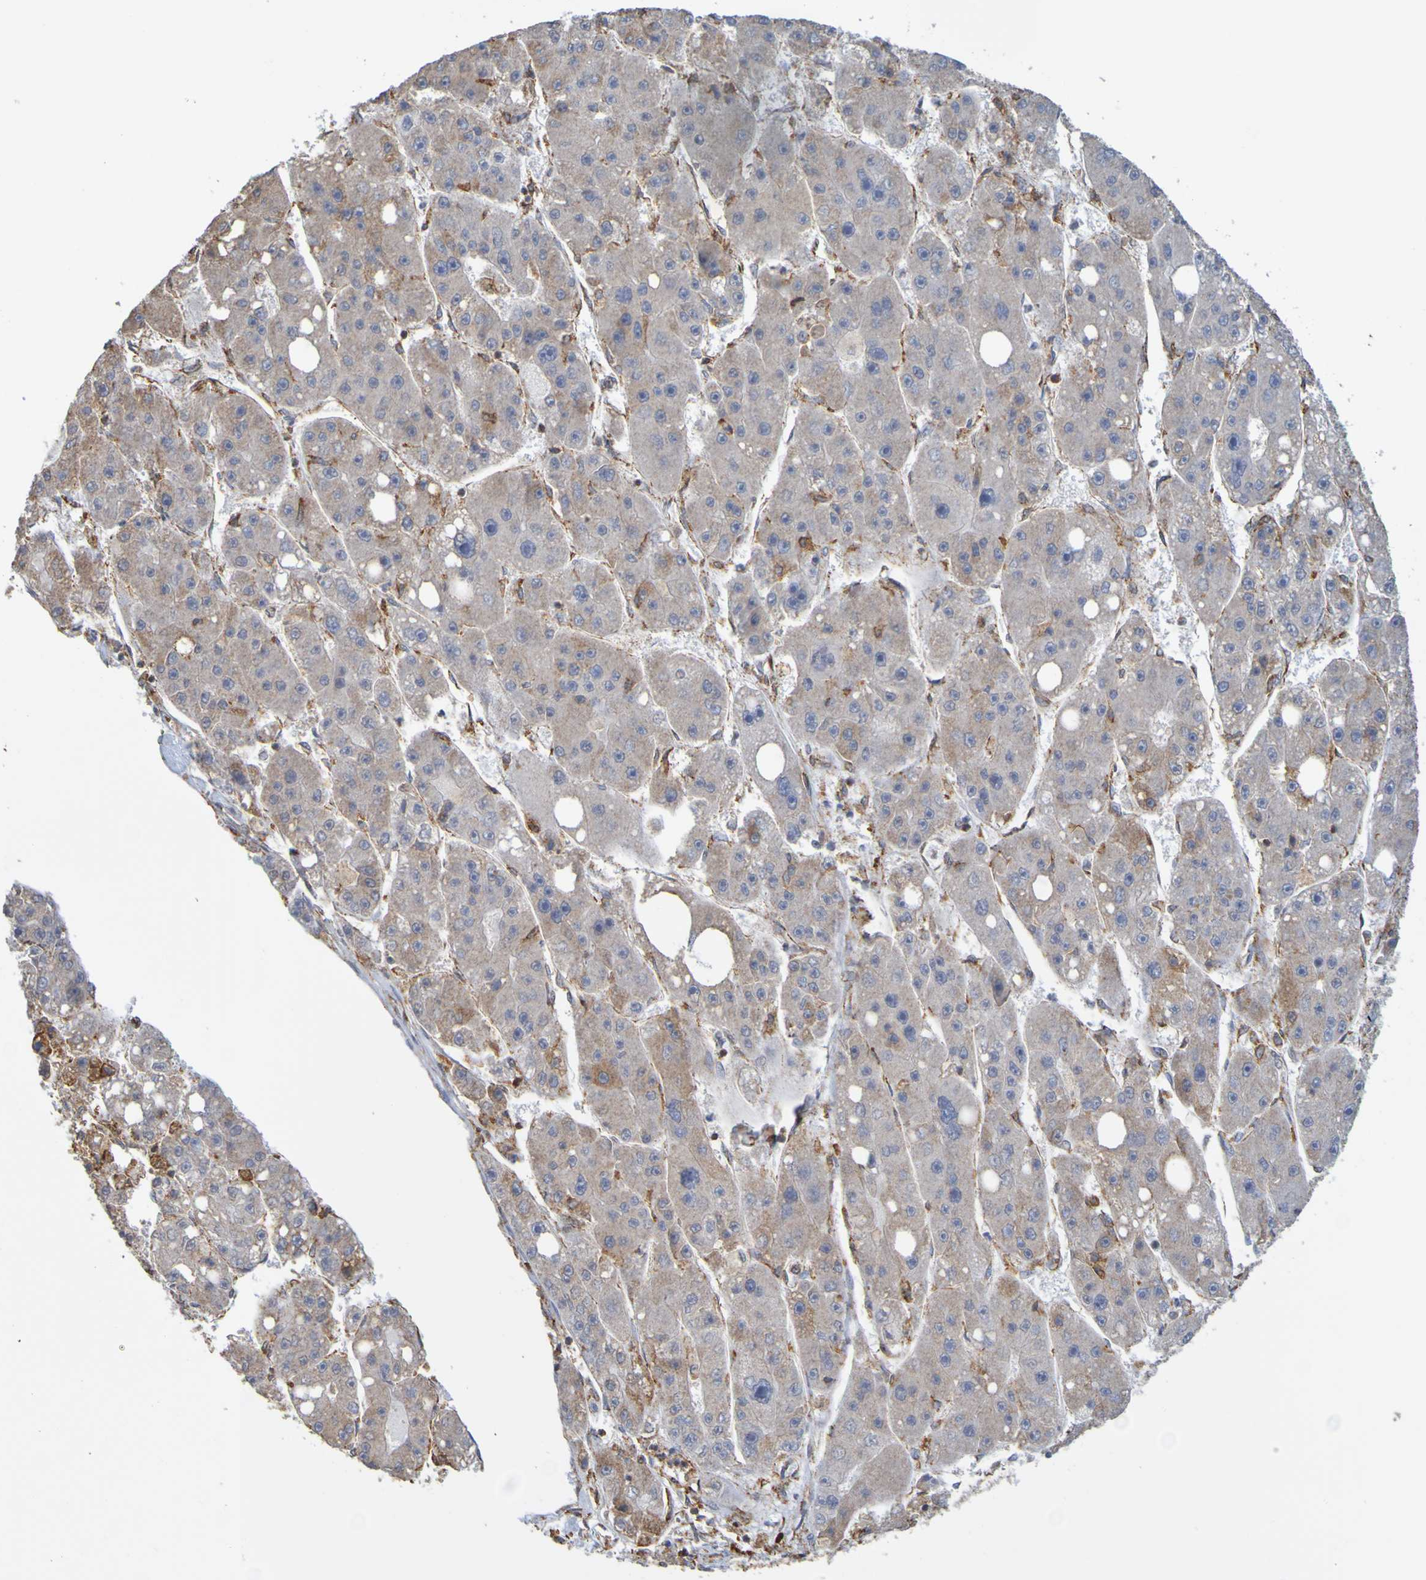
{"staining": {"intensity": "moderate", "quantity": "<25%", "location": "cytoplasmic/membranous"}, "tissue": "liver cancer", "cell_type": "Tumor cells", "image_type": "cancer", "snomed": [{"axis": "morphology", "description": "Carcinoma, Hepatocellular, NOS"}, {"axis": "topography", "description": "Liver"}], "caption": "Human liver cancer (hepatocellular carcinoma) stained with a protein marker exhibits moderate staining in tumor cells.", "gene": "PDIA3", "patient": {"sex": "female", "age": 61}}